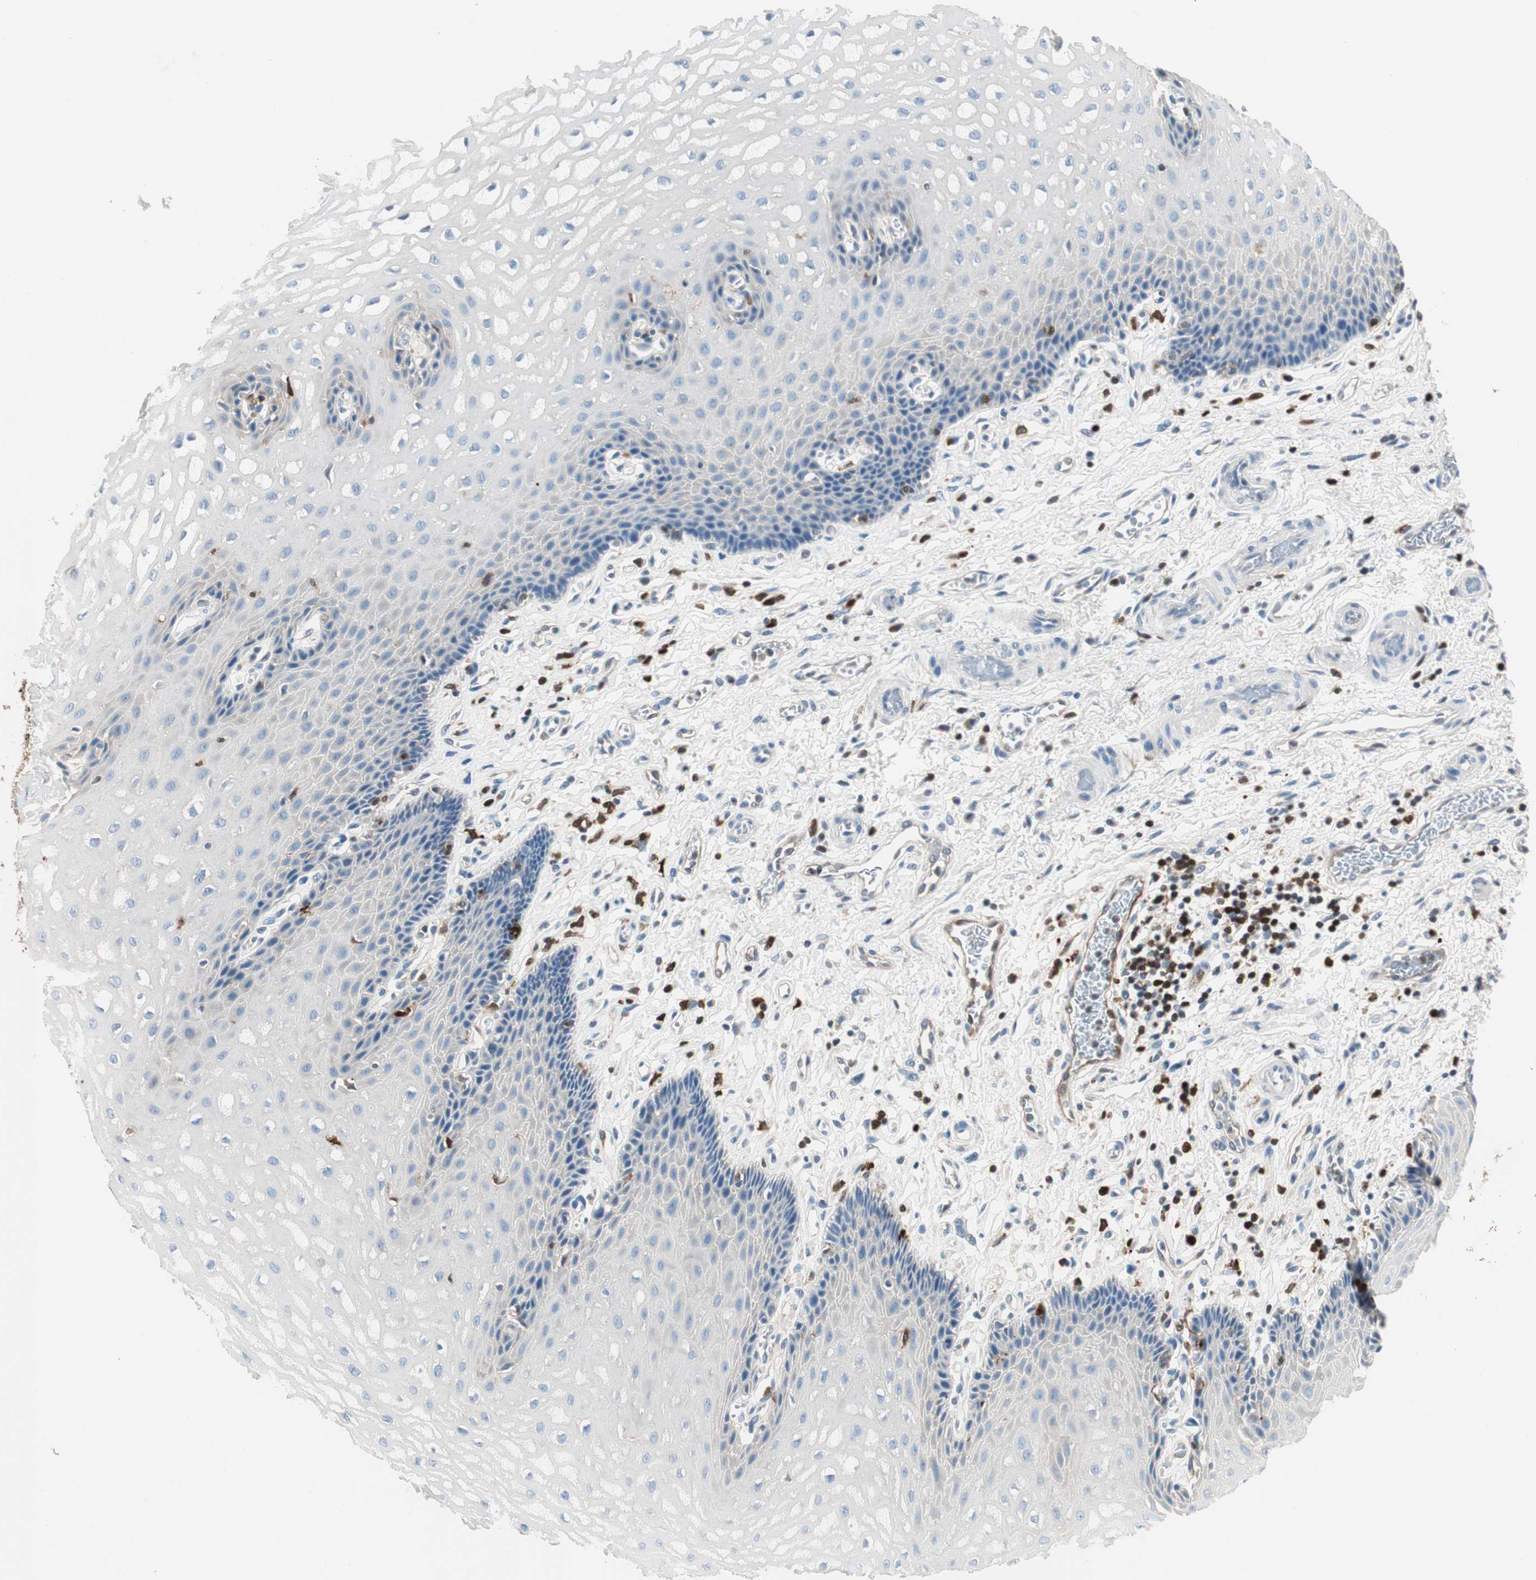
{"staining": {"intensity": "negative", "quantity": "none", "location": "none"}, "tissue": "esophagus", "cell_type": "Squamous epithelial cells", "image_type": "normal", "snomed": [{"axis": "morphology", "description": "Normal tissue, NOS"}, {"axis": "topography", "description": "Esophagus"}], "caption": "This is an IHC photomicrograph of normal esophagus. There is no expression in squamous epithelial cells.", "gene": "COTL1", "patient": {"sex": "male", "age": 54}}